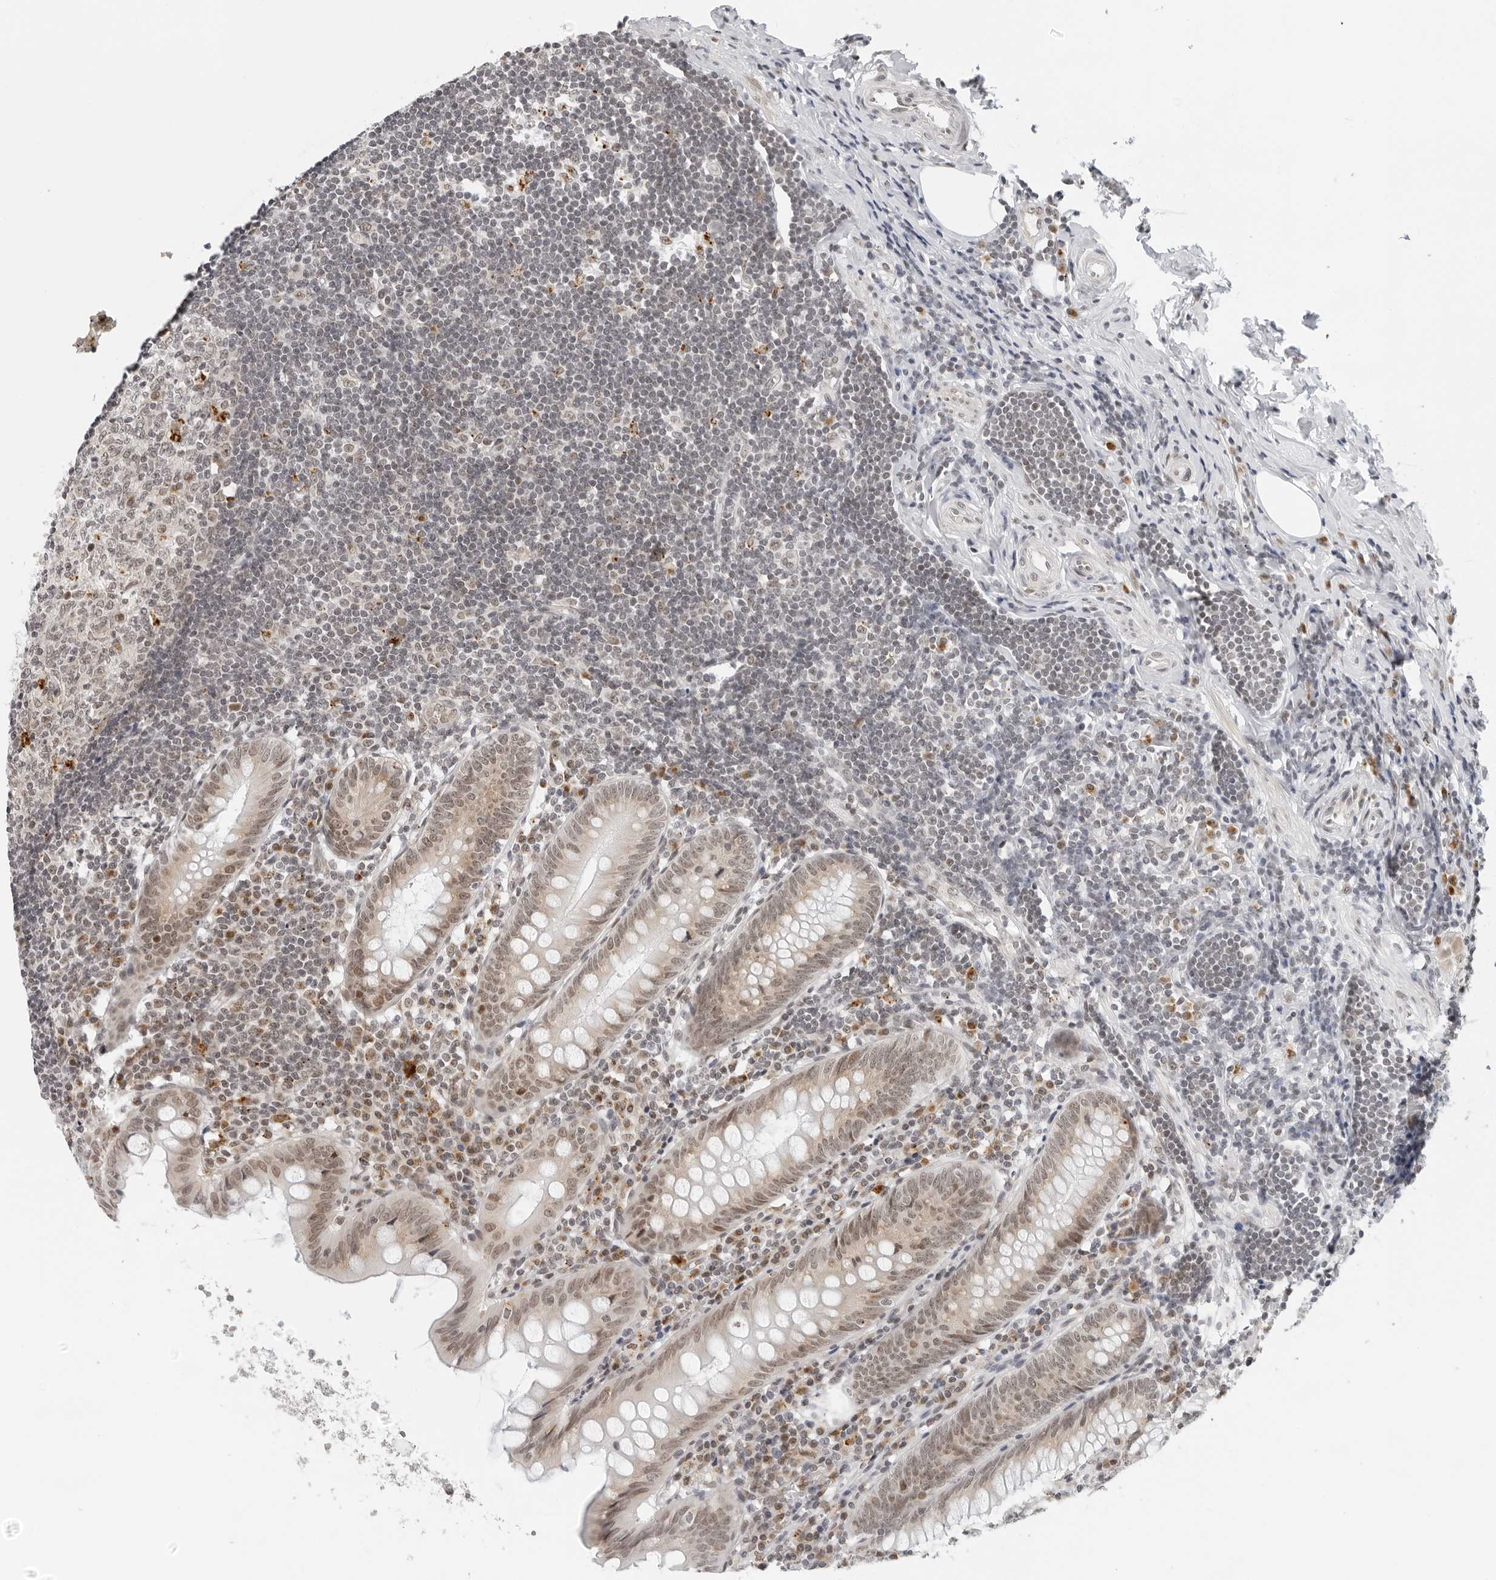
{"staining": {"intensity": "moderate", "quantity": "<25%", "location": "nuclear"}, "tissue": "appendix", "cell_type": "Glandular cells", "image_type": "normal", "snomed": [{"axis": "morphology", "description": "Normal tissue, NOS"}, {"axis": "topography", "description": "Appendix"}], "caption": "This is a histology image of IHC staining of benign appendix, which shows moderate staining in the nuclear of glandular cells.", "gene": "TOX4", "patient": {"sex": "female", "age": 54}}